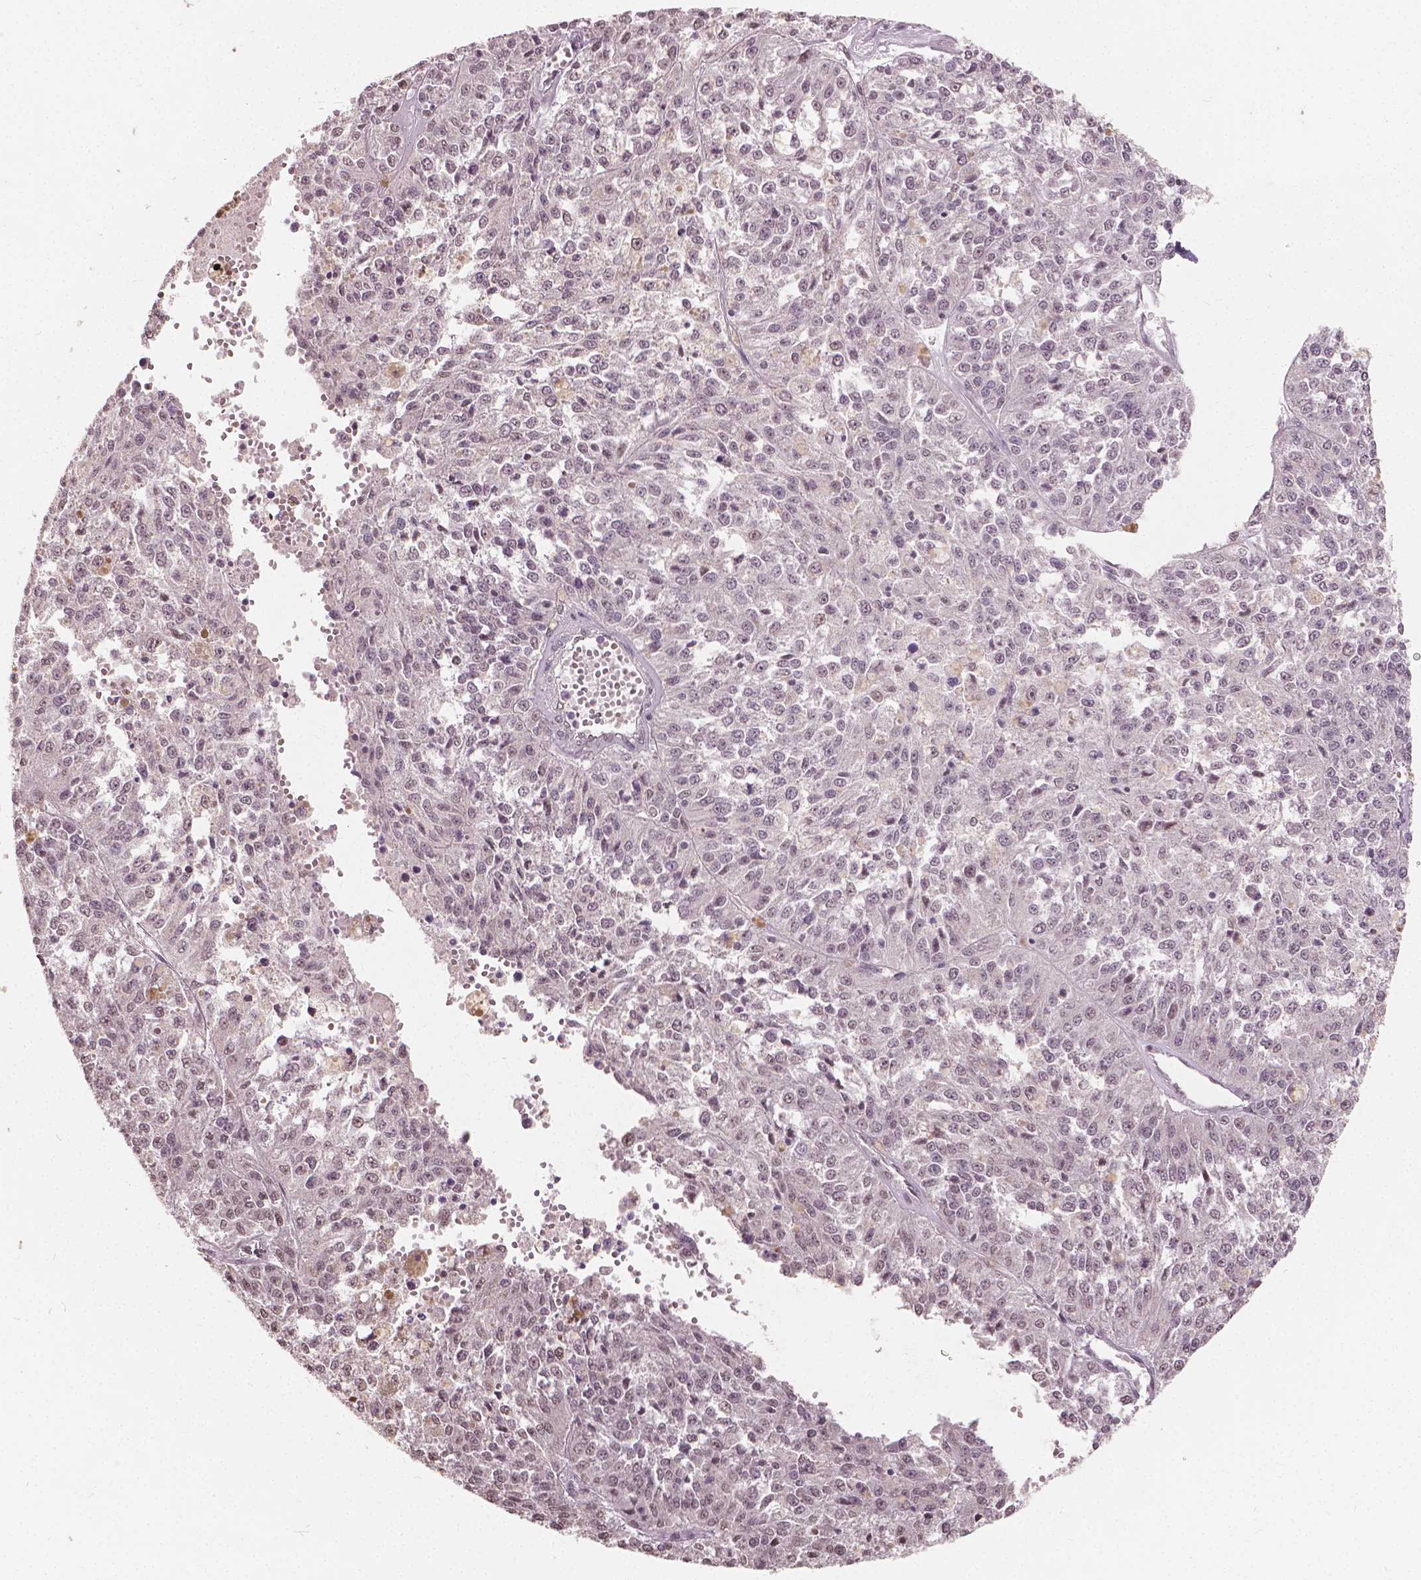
{"staining": {"intensity": "weak", "quantity": "25%-75%", "location": "nuclear"}, "tissue": "melanoma", "cell_type": "Tumor cells", "image_type": "cancer", "snomed": [{"axis": "morphology", "description": "Malignant melanoma, Metastatic site"}, {"axis": "topography", "description": "Lymph node"}], "caption": "An image of human melanoma stained for a protein exhibits weak nuclear brown staining in tumor cells.", "gene": "HOXA10", "patient": {"sex": "female", "age": 64}}